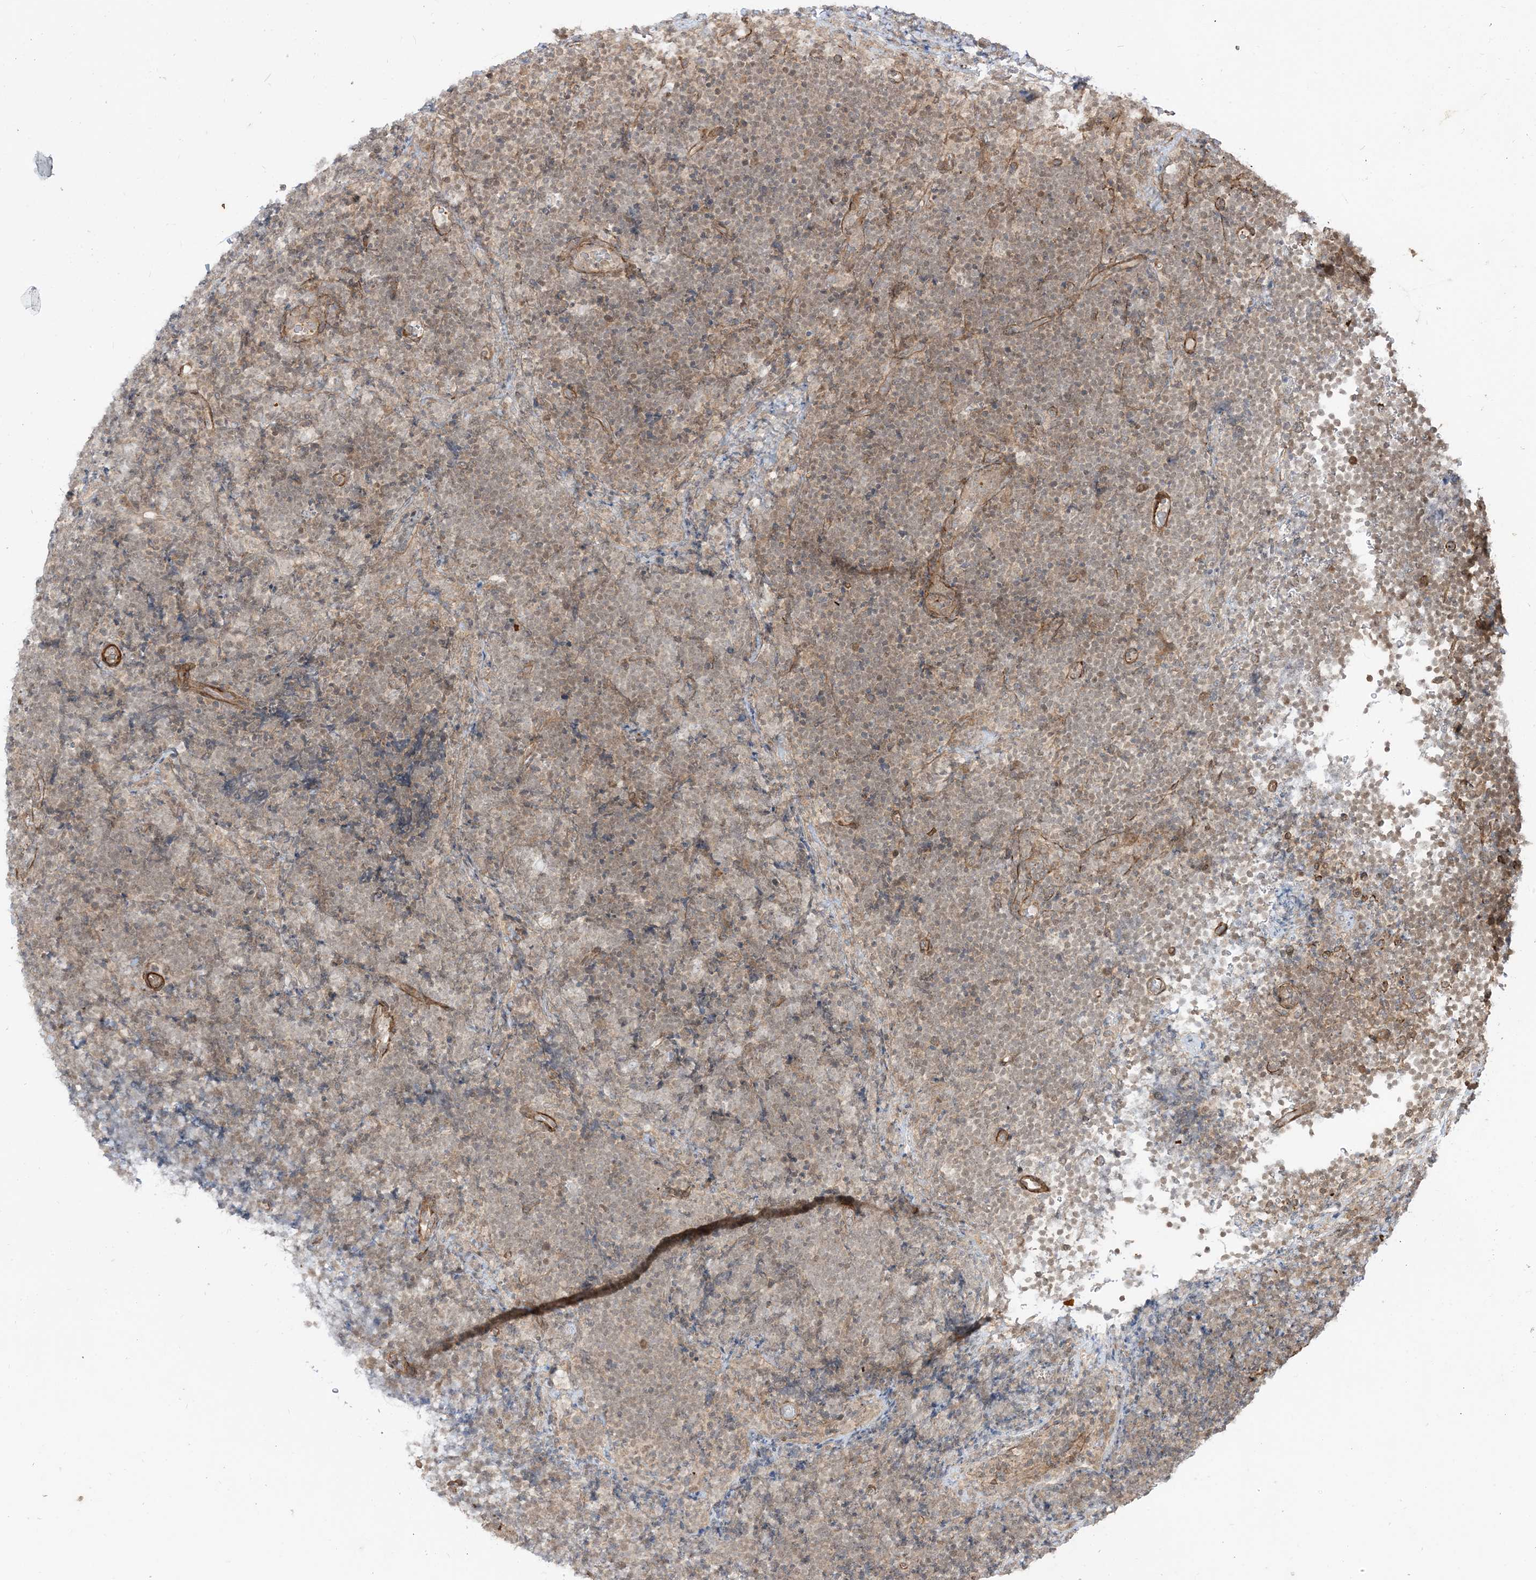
{"staining": {"intensity": "weak", "quantity": "<25%", "location": "cytoplasmic/membranous,nuclear"}, "tissue": "lymphoma", "cell_type": "Tumor cells", "image_type": "cancer", "snomed": [{"axis": "morphology", "description": "Malignant lymphoma, non-Hodgkin's type, High grade"}, {"axis": "topography", "description": "Lymph node"}], "caption": "IHC photomicrograph of neoplastic tissue: human high-grade malignant lymphoma, non-Hodgkin's type stained with DAB exhibits no significant protein positivity in tumor cells.", "gene": "TBCC", "patient": {"sex": "male", "age": 13}}